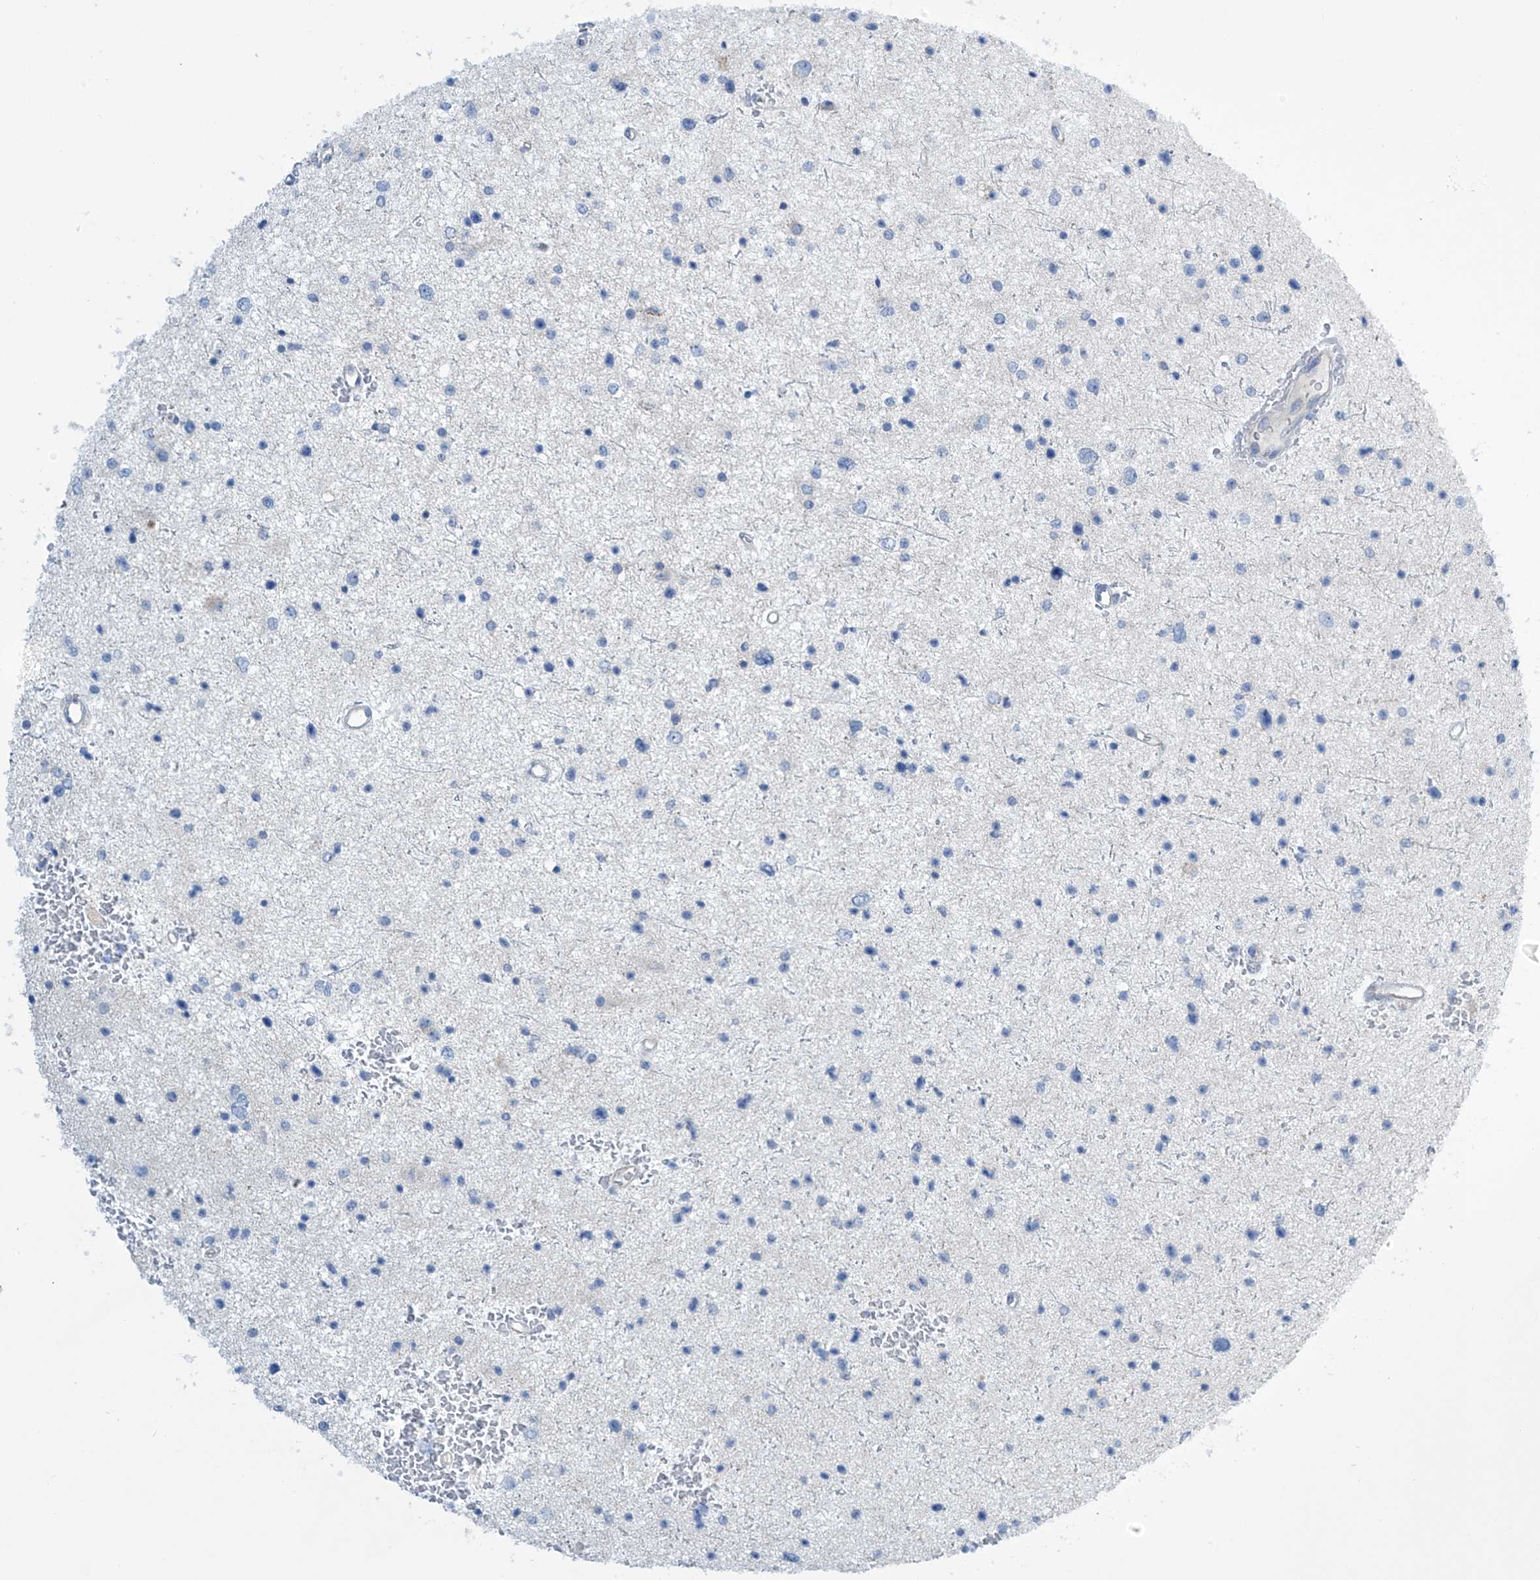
{"staining": {"intensity": "negative", "quantity": "none", "location": "none"}, "tissue": "glioma", "cell_type": "Tumor cells", "image_type": "cancer", "snomed": [{"axis": "morphology", "description": "Glioma, malignant, Low grade"}, {"axis": "topography", "description": "Cerebral cortex"}], "caption": "Tumor cells show no significant protein positivity in malignant glioma (low-grade).", "gene": "IBA57", "patient": {"sex": "female", "age": 39}}